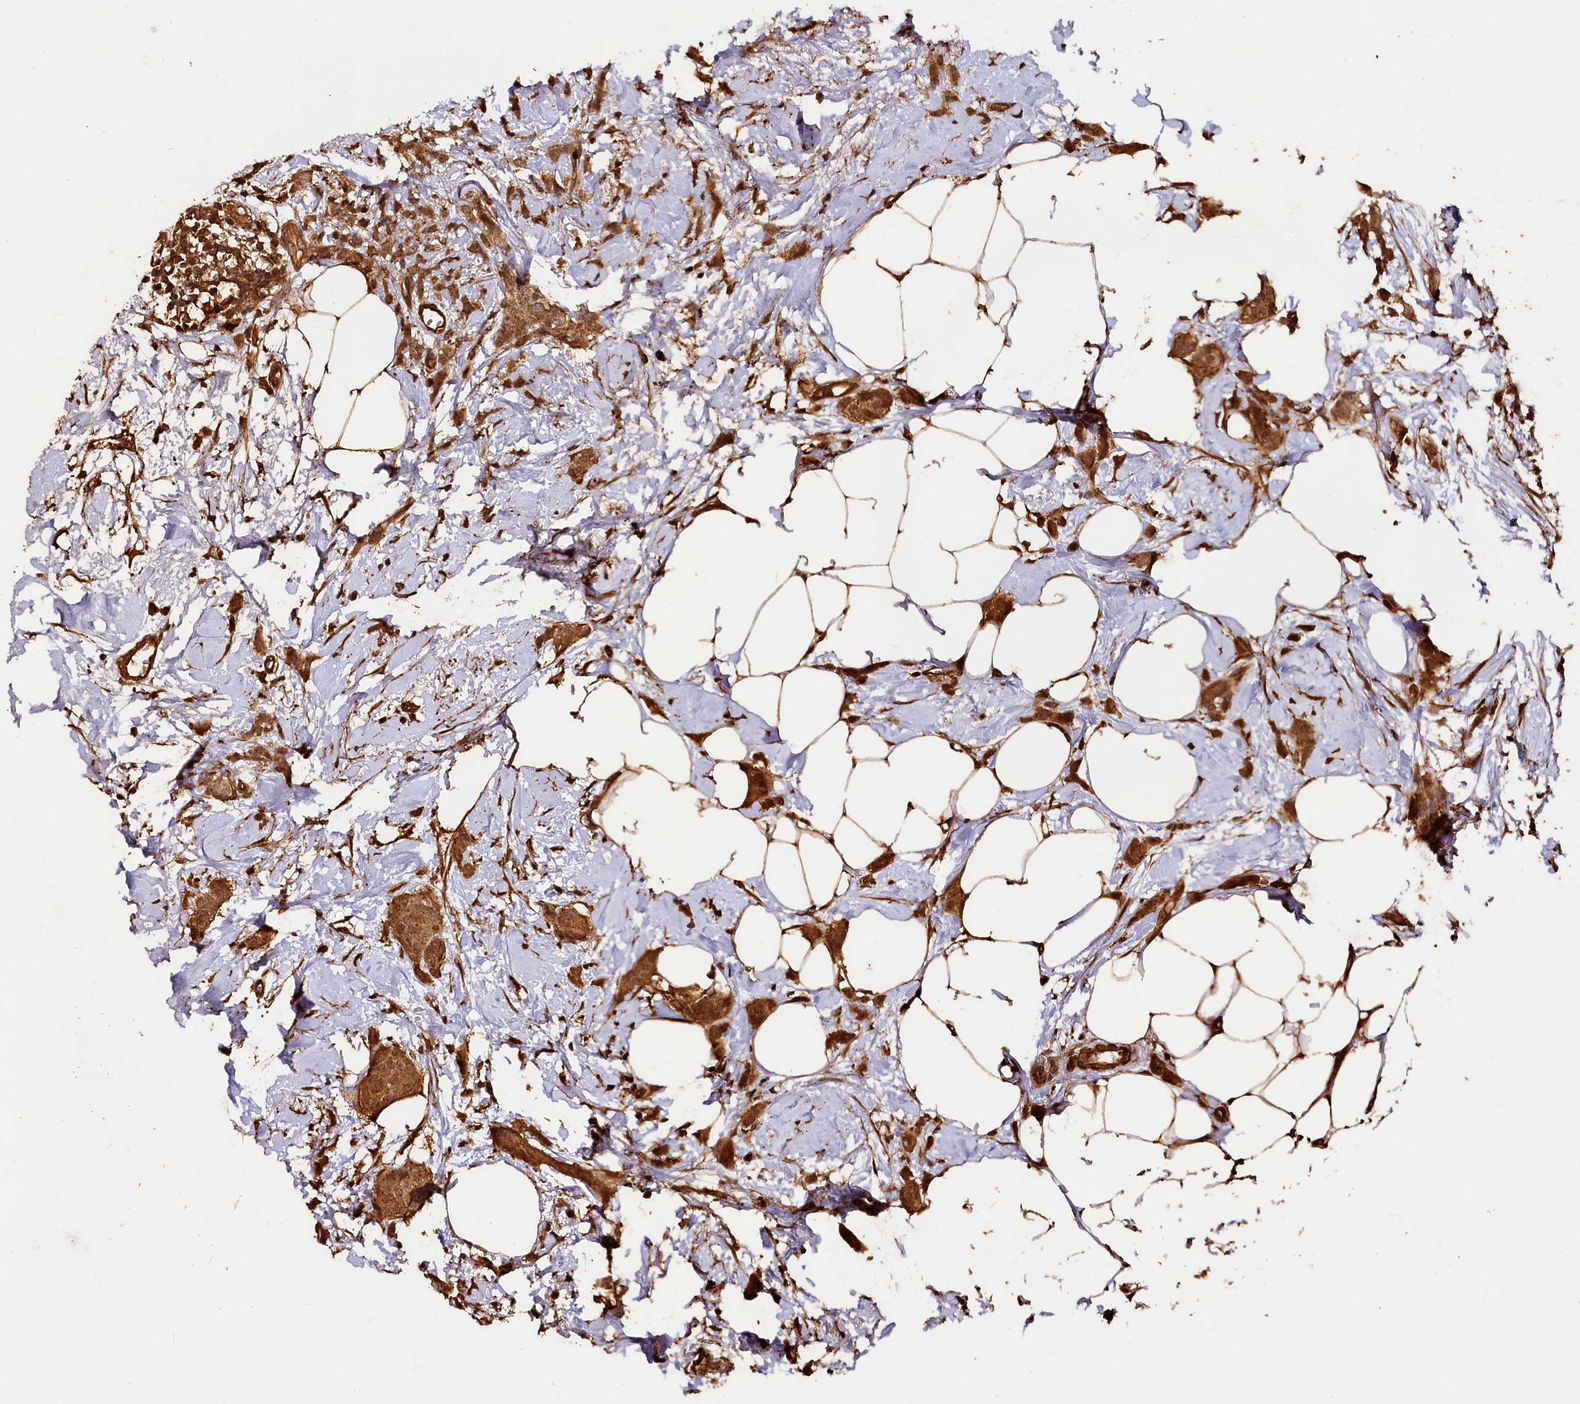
{"staining": {"intensity": "strong", "quantity": ">75%", "location": "cytoplasmic/membranous,nuclear"}, "tissue": "breast cancer", "cell_type": "Tumor cells", "image_type": "cancer", "snomed": [{"axis": "morphology", "description": "Duct carcinoma"}, {"axis": "topography", "description": "Breast"}], "caption": "Immunohistochemical staining of human intraductal carcinoma (breast) exhibits strong cytoplasmic/membranous and nuclear protein positivity in about >75% of tumor cells. The protein of interest is shown in brown color, while the nuclei are stained blue.", "gene": "MMP15", "patient": {"sex": "female", "age": 72}}